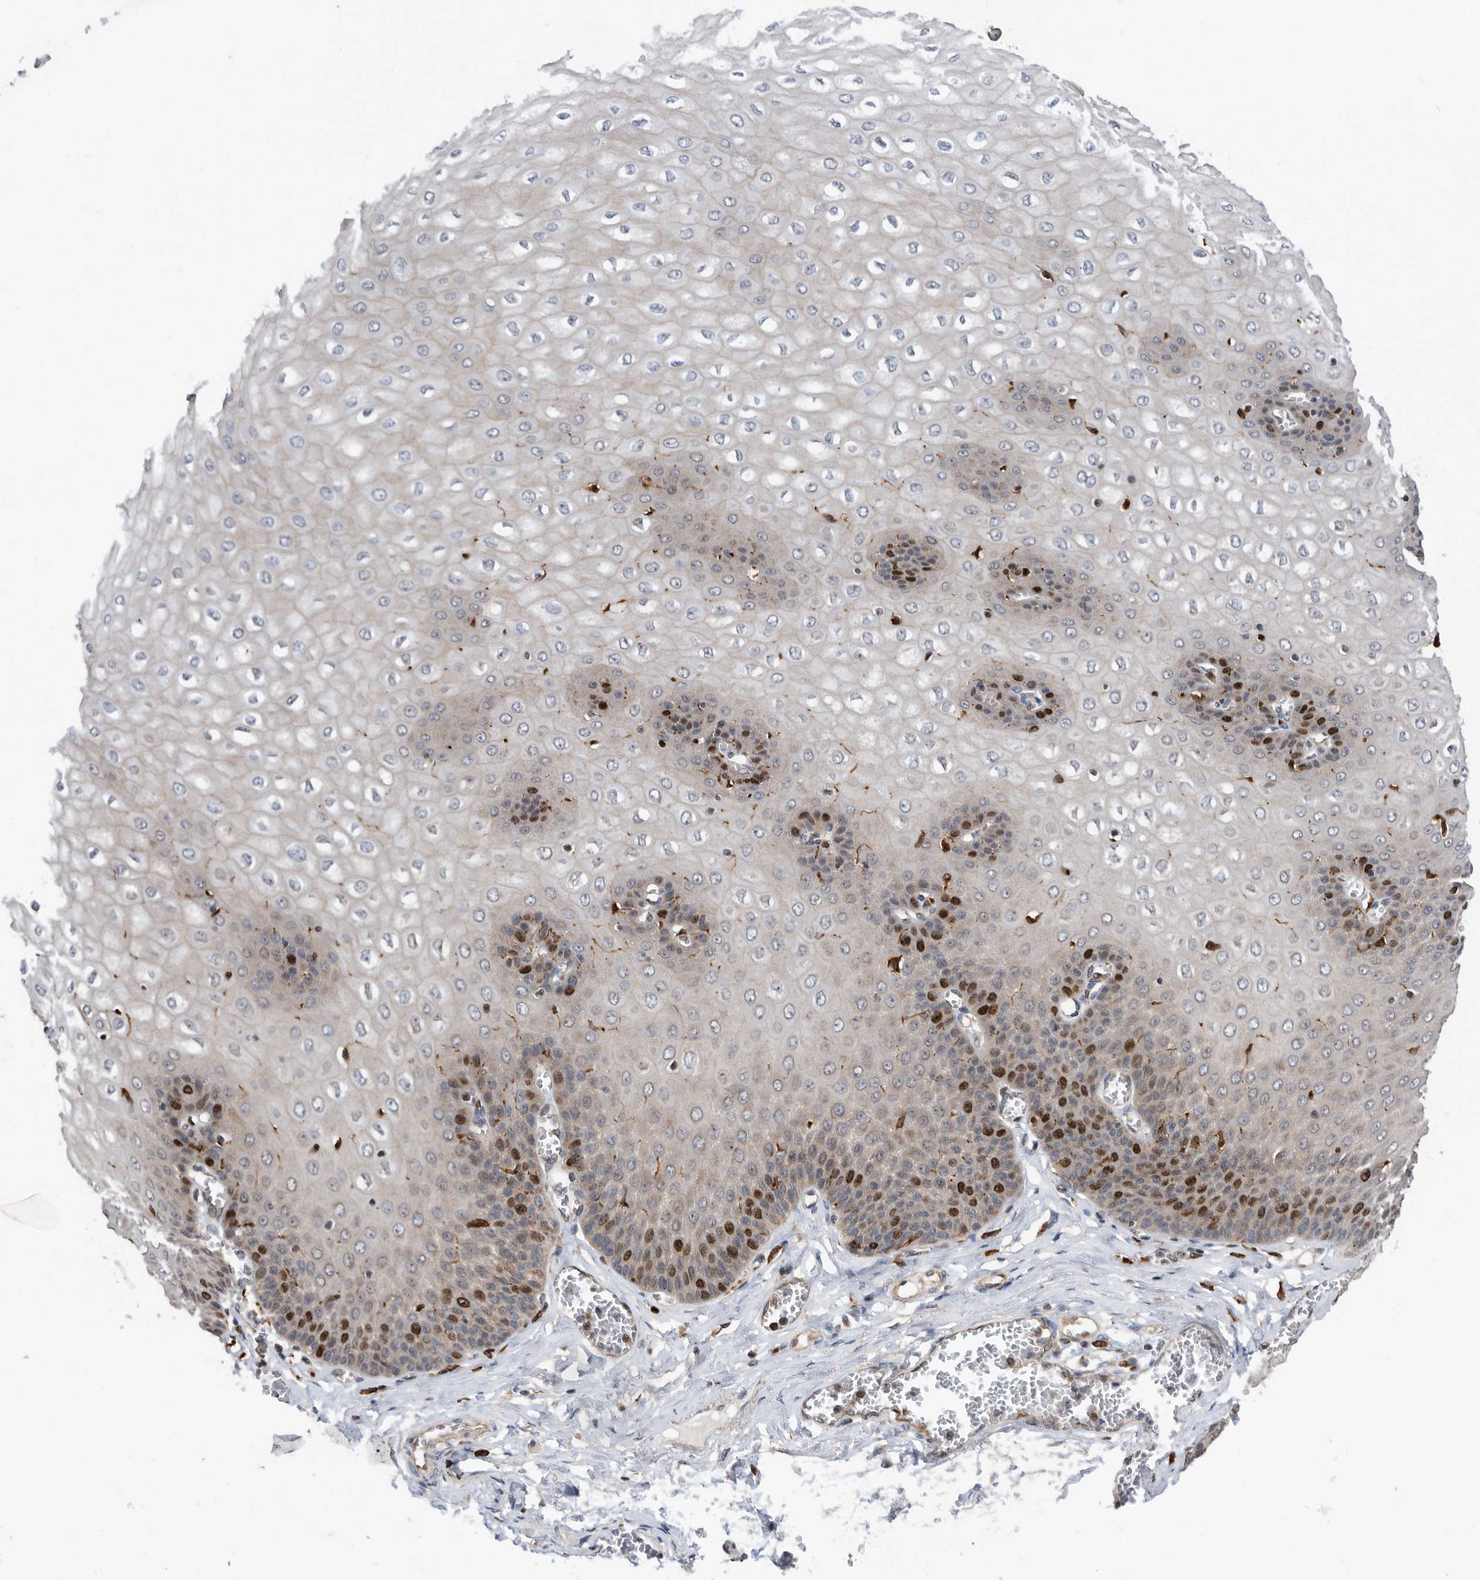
{"staining": {"intensity": "strong", "quantity": "<25%", "location": "cytoplasmic/membranous,nuclear"}, "tissue": "esophagus", "cell_type": "Squamous epithelial cells", "image_type": "normal", "snomed": [{"axis": "morphology", "description": "Normal tissue, NOS"}, {"axis": "topography", "description": "Esophagus"}], "caption": "High-magnification brightfield microscopy of unremarkable esophagus stained with DAB (3,3'-diaminobenzidine) (brown) and counterstained with hematoxylin (blue). squamous epithelial cells exhibit strong cytoplasmic/membranous,nuclear staining is appreciated in approximately<25% of cells.", "gene": "ATAD2", "patient": {"sex": "male", "age": 60}}